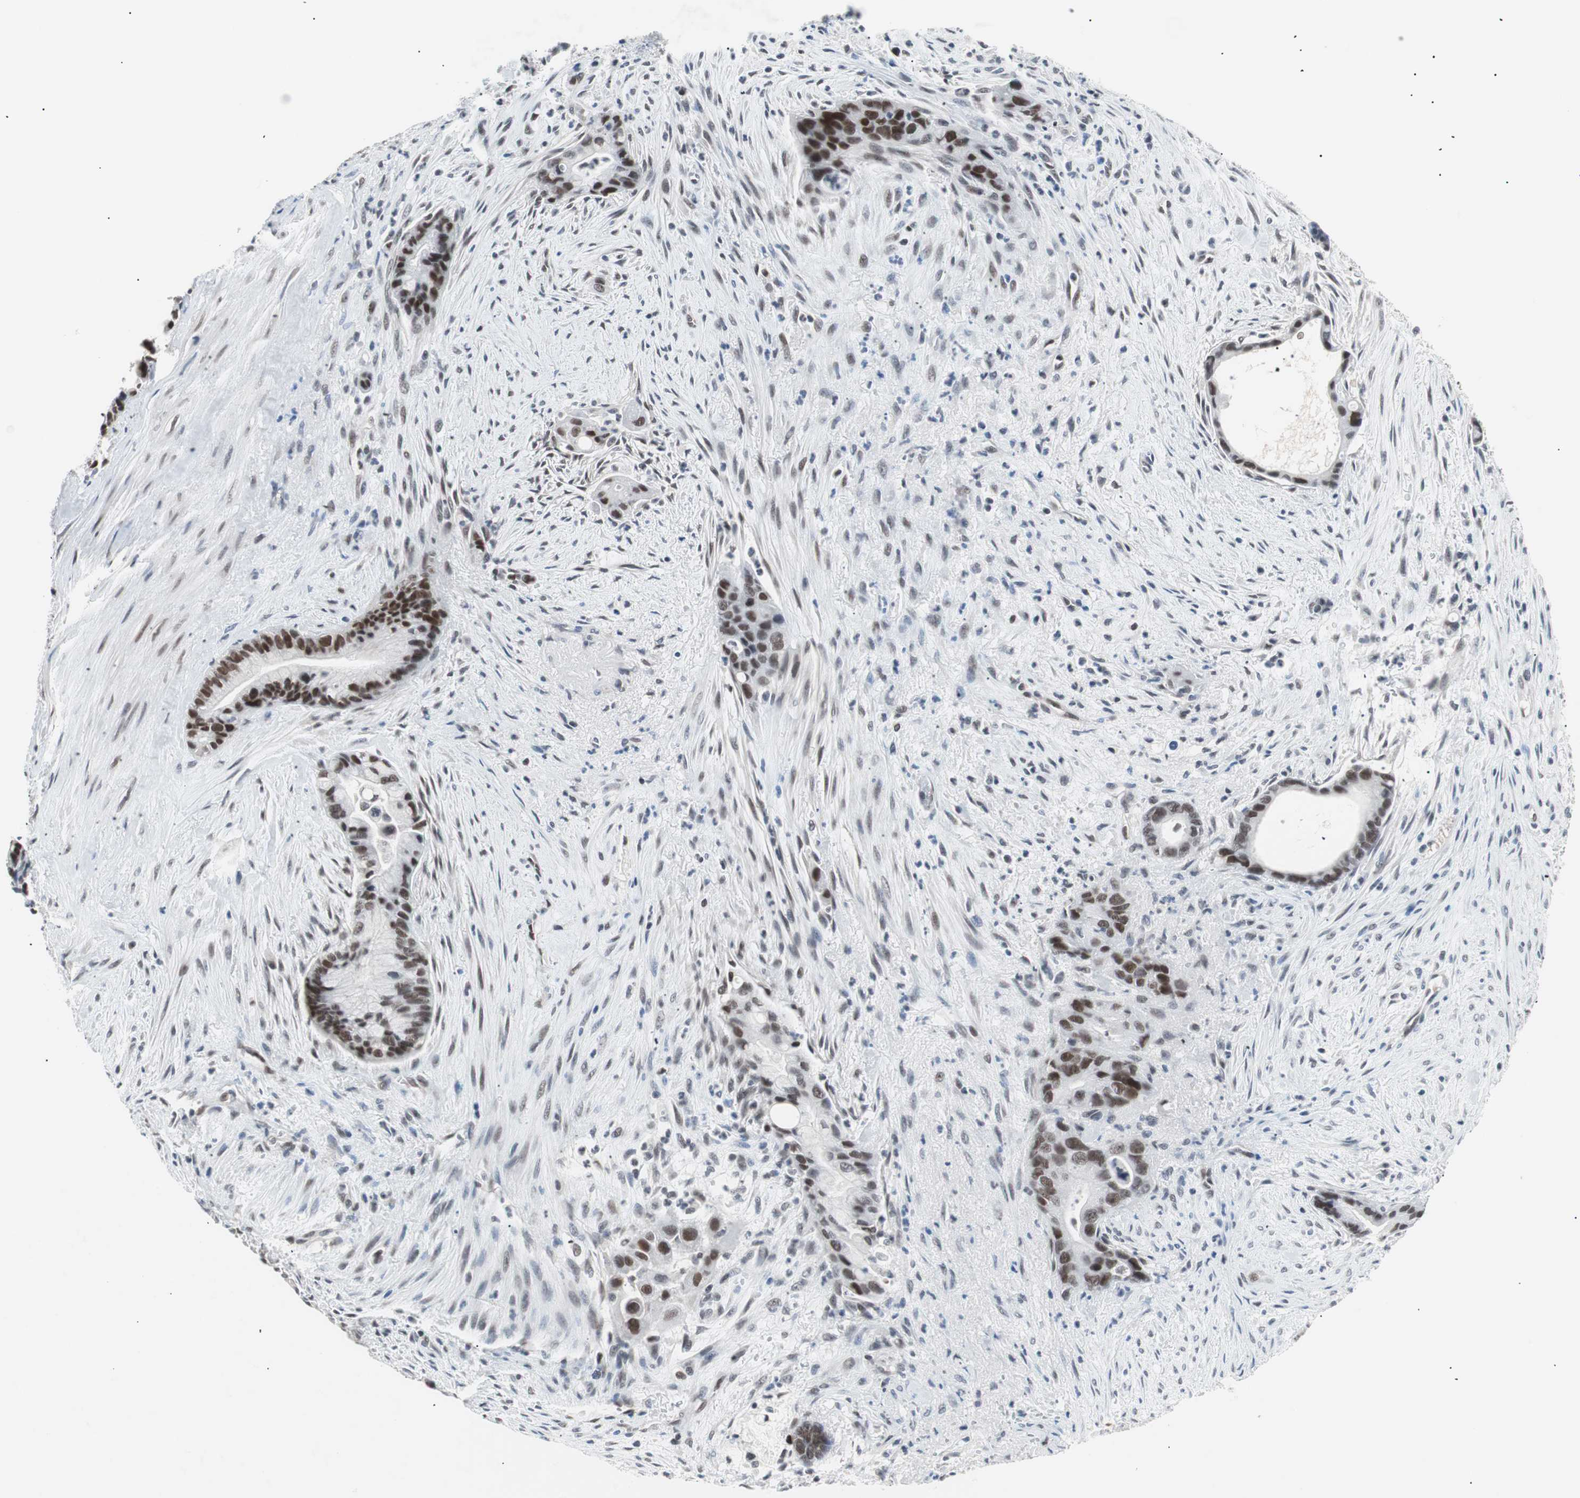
{"staining": {"intensity": "strong", "quantity": ">75%", "location": "nuclear"}, "tissue": "liver cancer", "cell_type": "Tumor cells", "image_type": "cancer", "snomed": [{"axis": "morphology", "description": "Cholangiocarcinoma"}, {"axis": "topography", "description": "Liver"}], "caption": "Immunohistochemistry (IHC) photomicrograph of liver cancer (cholangiocarcinoma) stained for a protein (brown), which exhibits high levels of strong nuclear expression in approximately >75% of tumor cells.", "gene": "LIG3", "patient": {"sex": "female", "age": 55}}